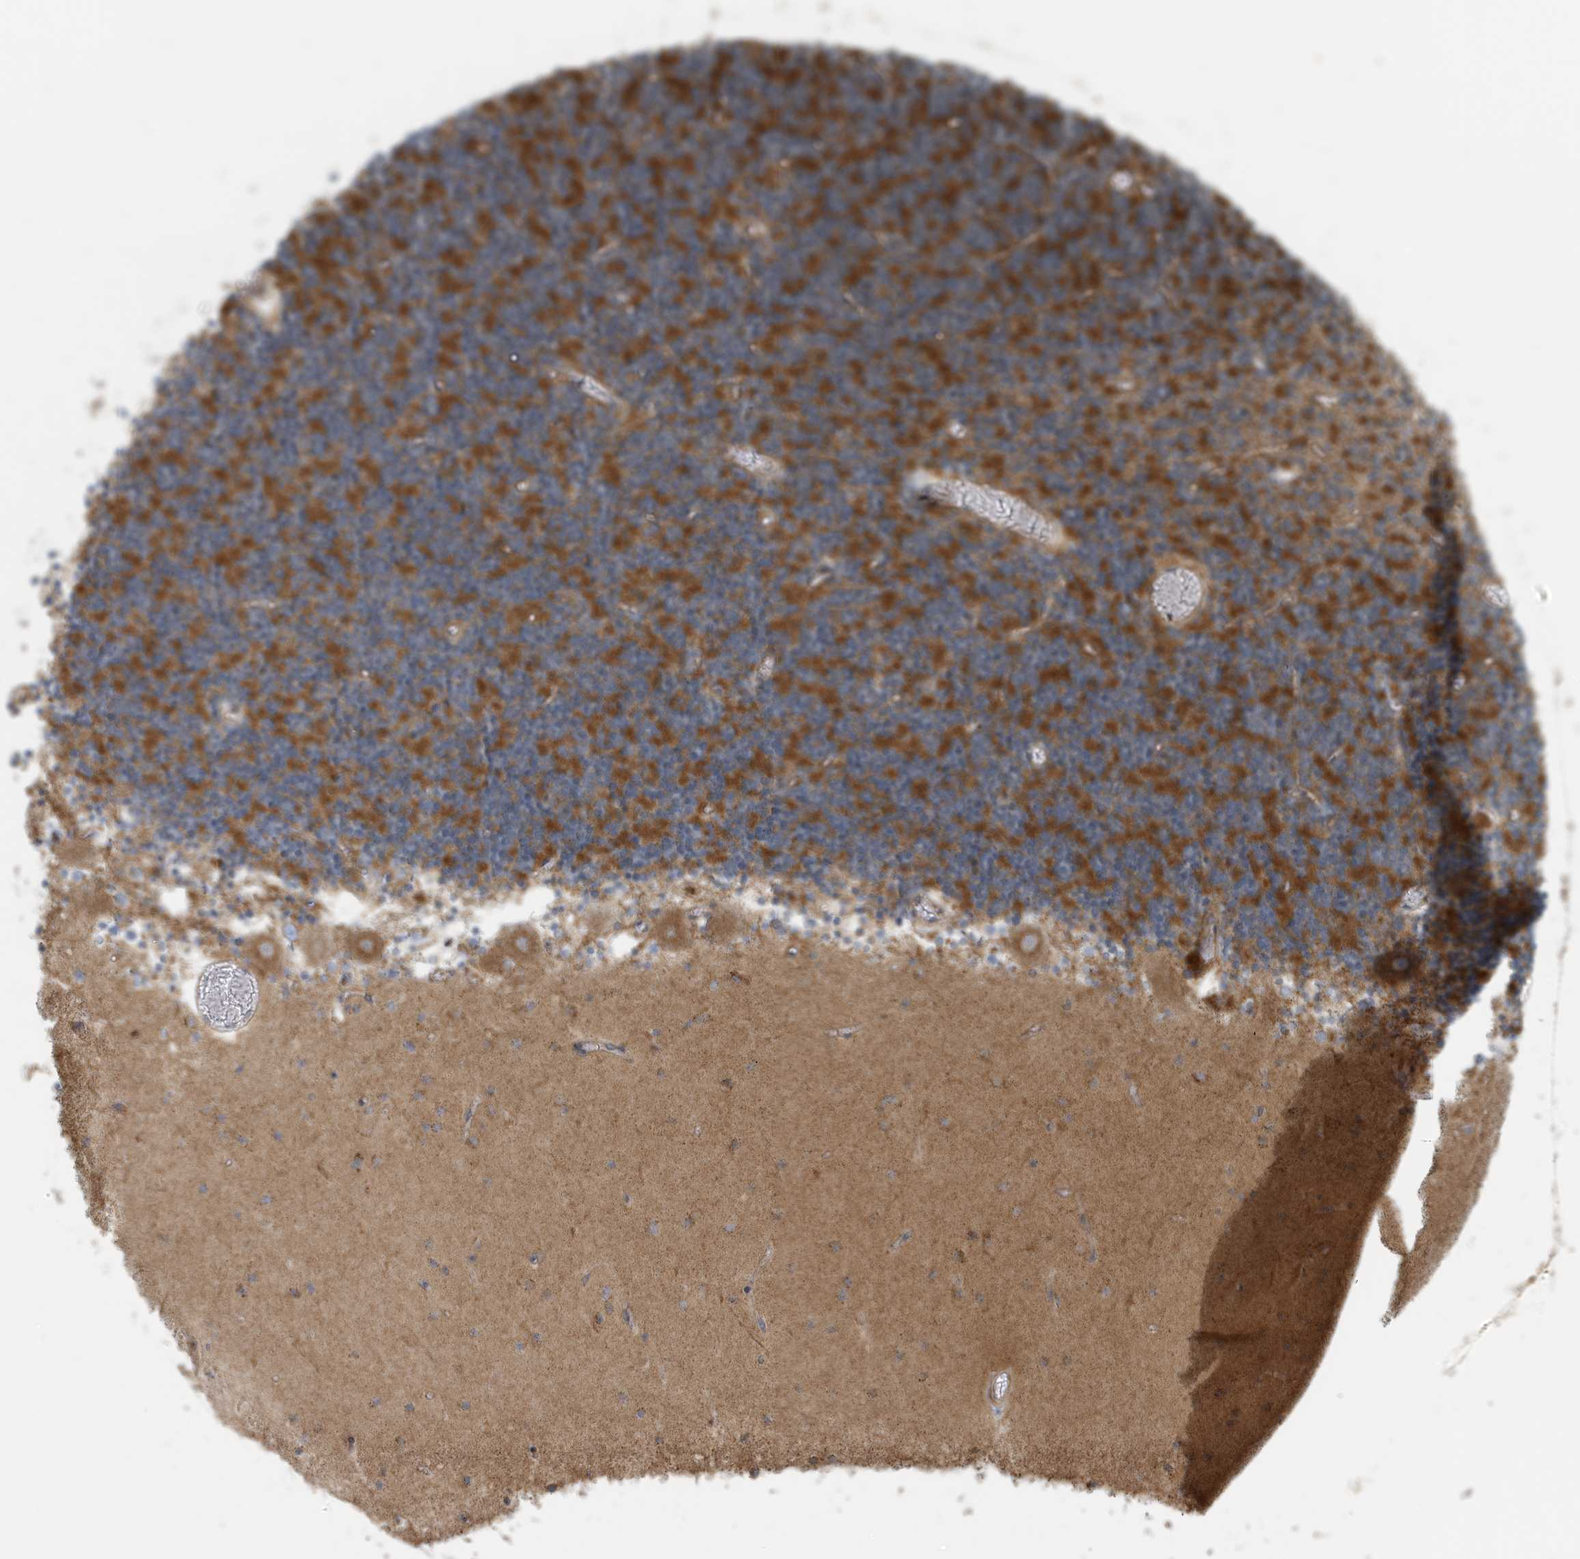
{"staining": {"intensity": "strong", "quantity": ">75%", "location": "cytoplasmic/membranous"}, "tissue": "cerebellum", "cell_type": "Cells in granular layer", "image_type": "normal", "snomed": [{"axis": "morphology", "description": "Normal tissue, NOS"}, {"axis": "topography", "description": "Cerebellum"}], "caption": "Benign cerebellum exhibits strong cytoplasmic/membranous expression in approximately >75% of cells in granular layer The staining was performed using DAB (3,3'-diaminobenzidine), with brown indicating positive protein expression. Nuclei are stained blue with hematoxylin..", "gene": "MAN1A1", "patient": {"sex": "female", "age": 28}}